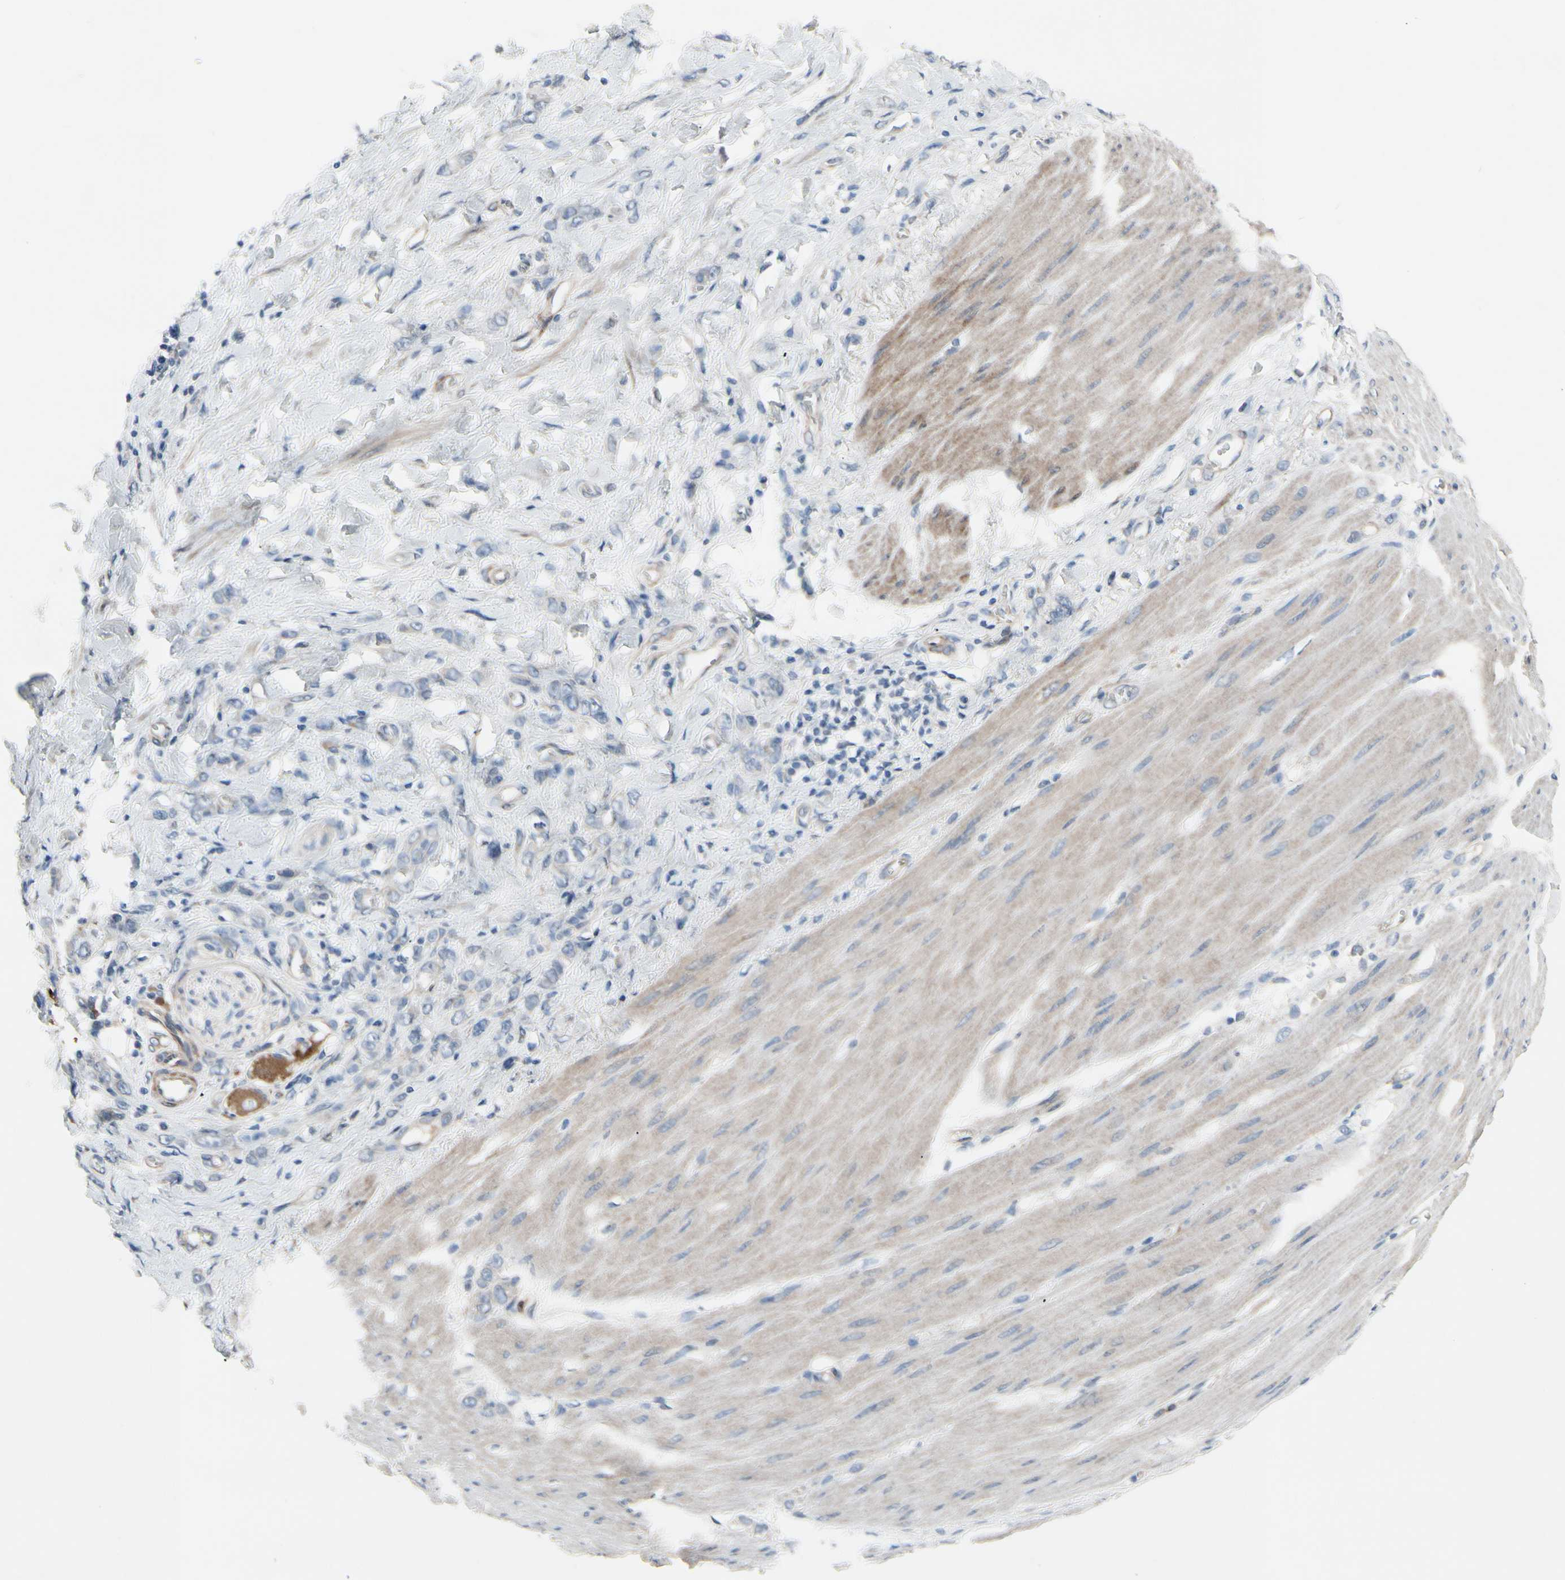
{"staining": {"intensity": "negative", "quantity": "none", "location": "none"}, "tissue": "stomach cancer", "cell_type": "Tumor cells", "image_type": "cancer", "snomed": [{"axis": "morphology", "description": "Adenocarcinoma, NOS"}, {"axis": "topography", "description": "Stomach"}], "caption": "DAB (3,3'-diaminobenzidine) immunohistochemical staining of human stomach cancer exhibits no significant expression in tumor cells.", "gene": "MAP2", "patient": {"sex": "male", "age": 82}}